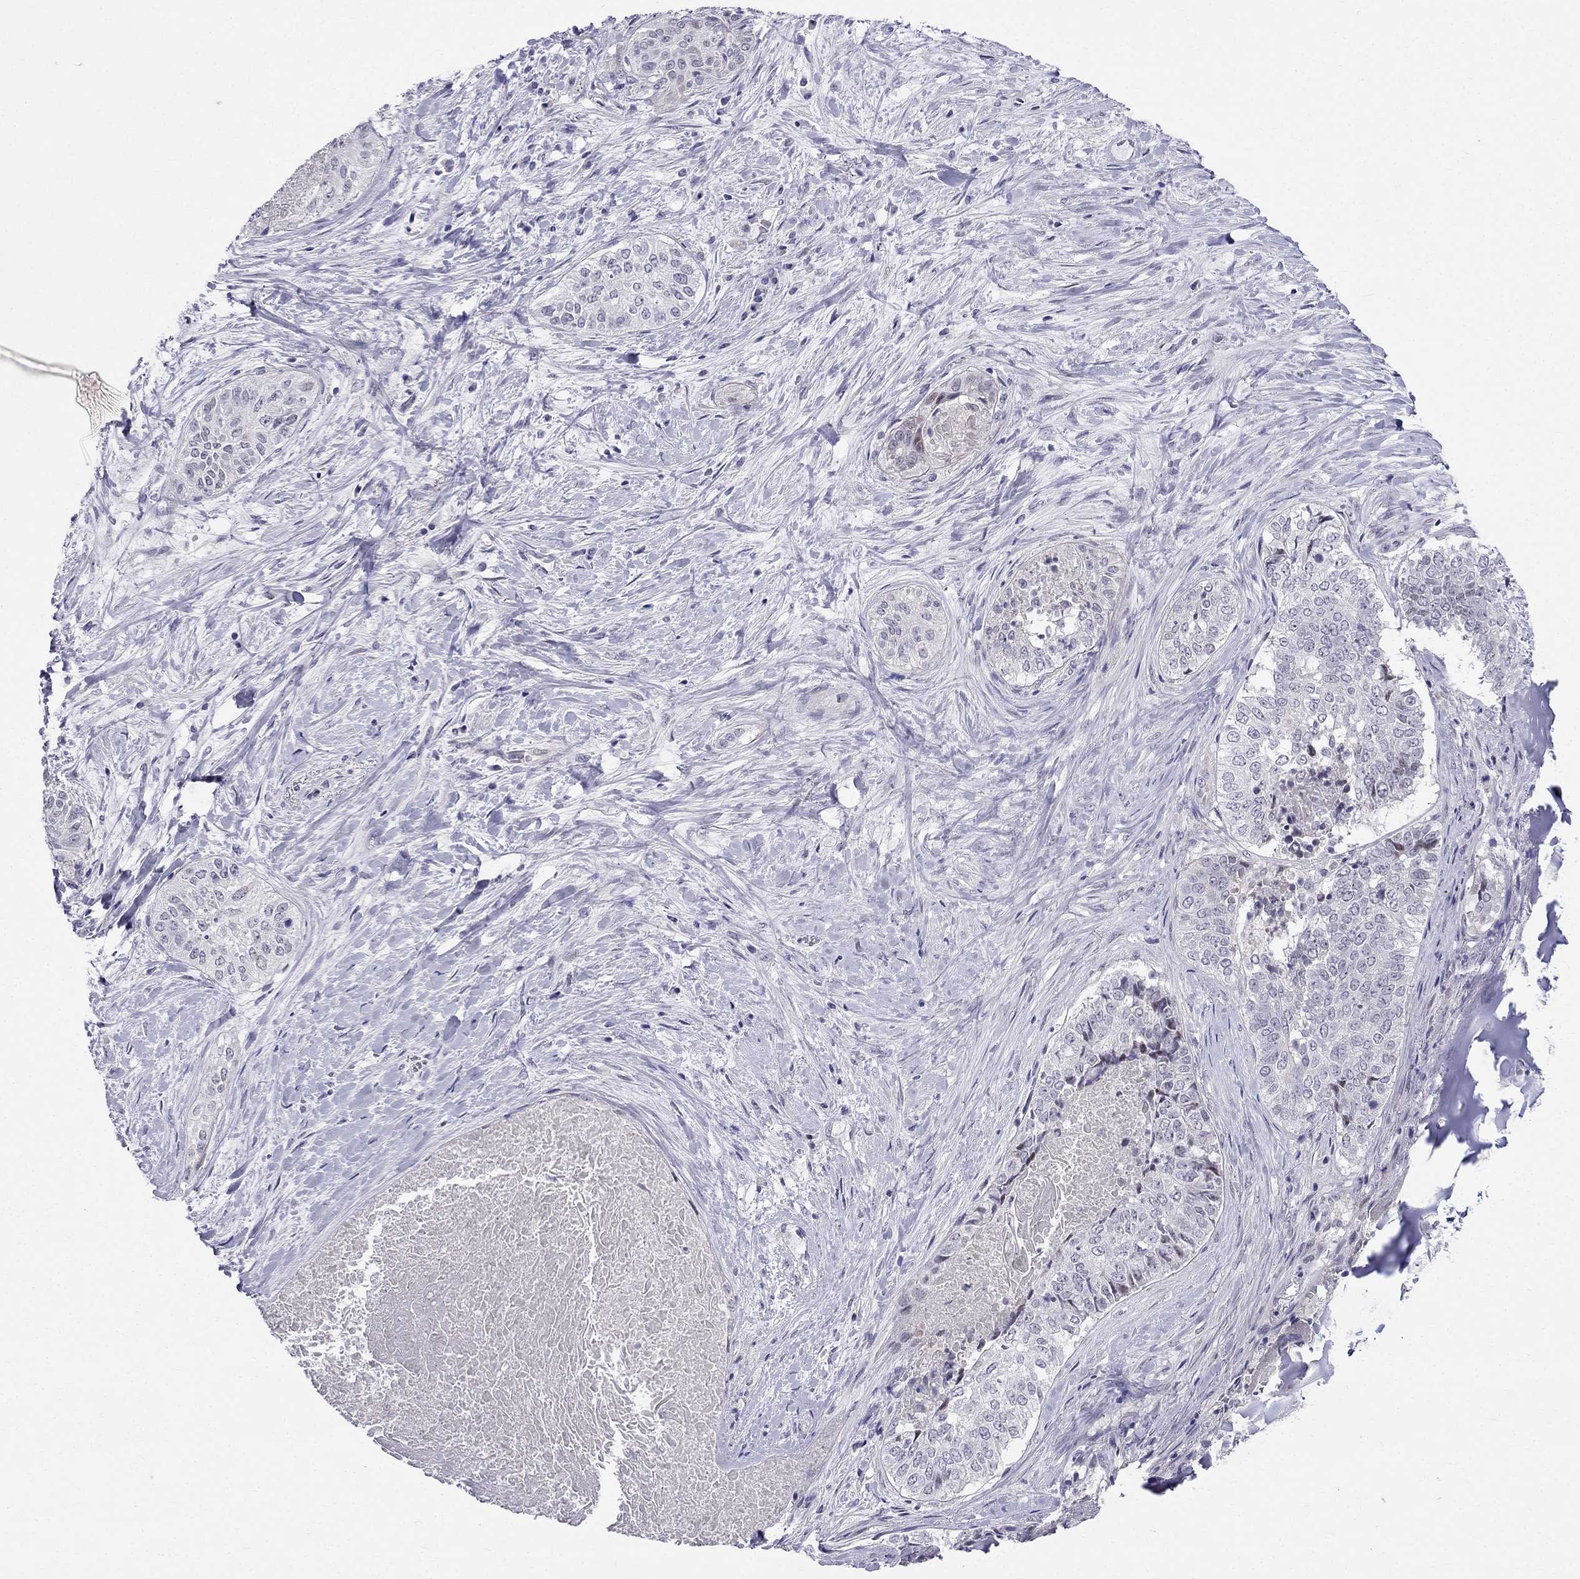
{"staining": {"intensity": "negative", "quantity": "none", "location": "none"}, "tissue": "lung cancer", "cell_type": "Tumor cells", "image_type": "cancer", "snomed": [{"axis": "morphology", "description": "Squamous cell carcinoma, NOS"}, {"axis": "topography", "description": "Lung"}], "caption": "Immunohistochemistry photomicrograph of neoplastic tissue: human squamous cell carcinoma (lung) stained with DAB shows no significant protein positivity in tumor cells. Nuclei are stained in blue.", "gene": "BAG5", "patient": {"sex": "male", "age": 64}}